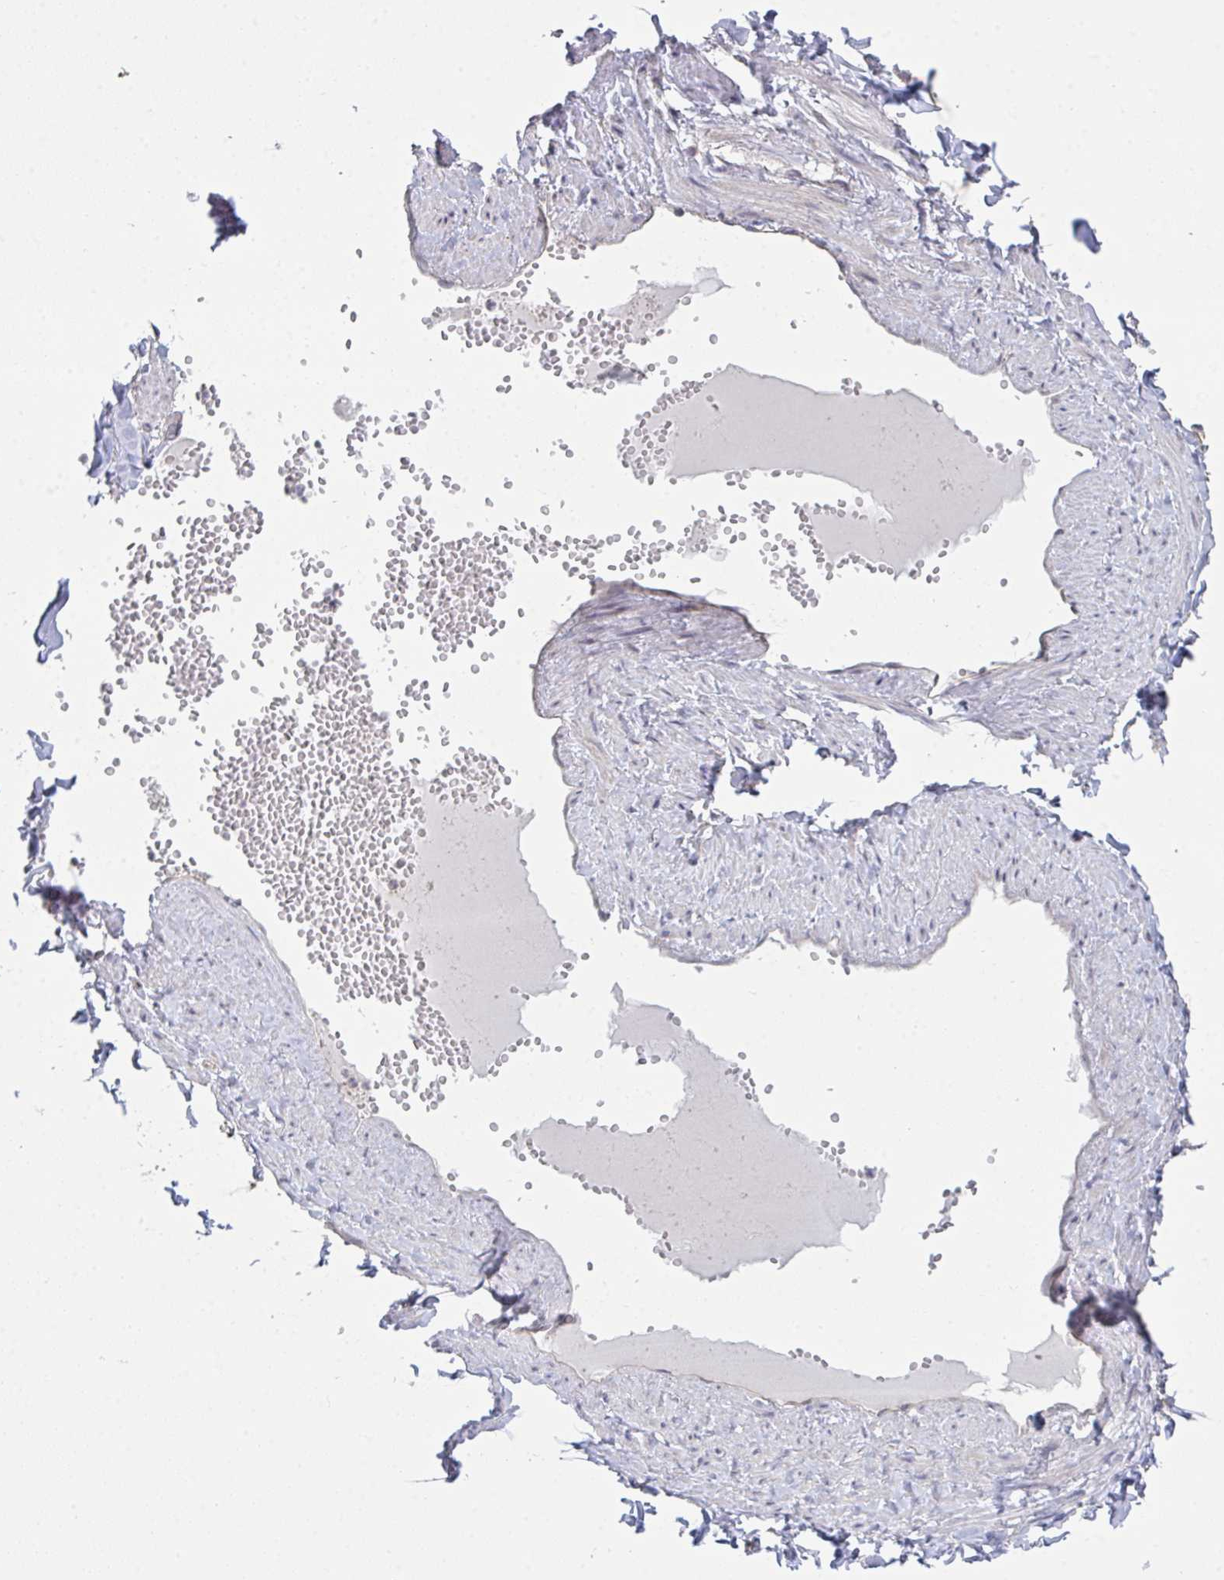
{"staining": {"intensity": "negative", "quantity": "none", "location": "none"}, "tissue": "soft tissue", "cell_type": "Fibroblasts", "image_type": "normal", "snomed": [{"axis": "morphology", "description": "Normal tissue, NOS"}, {"axis": "topography", "description": "Vulva"}, {"axis": "topography", "description": "Peripheral nerve tissue"}], "caption": "Image shows no significant protein staining in fibroblasts of benign soft tissue.", "gene": "CASP9", "patient": {"sex": "female", "age": 66}}